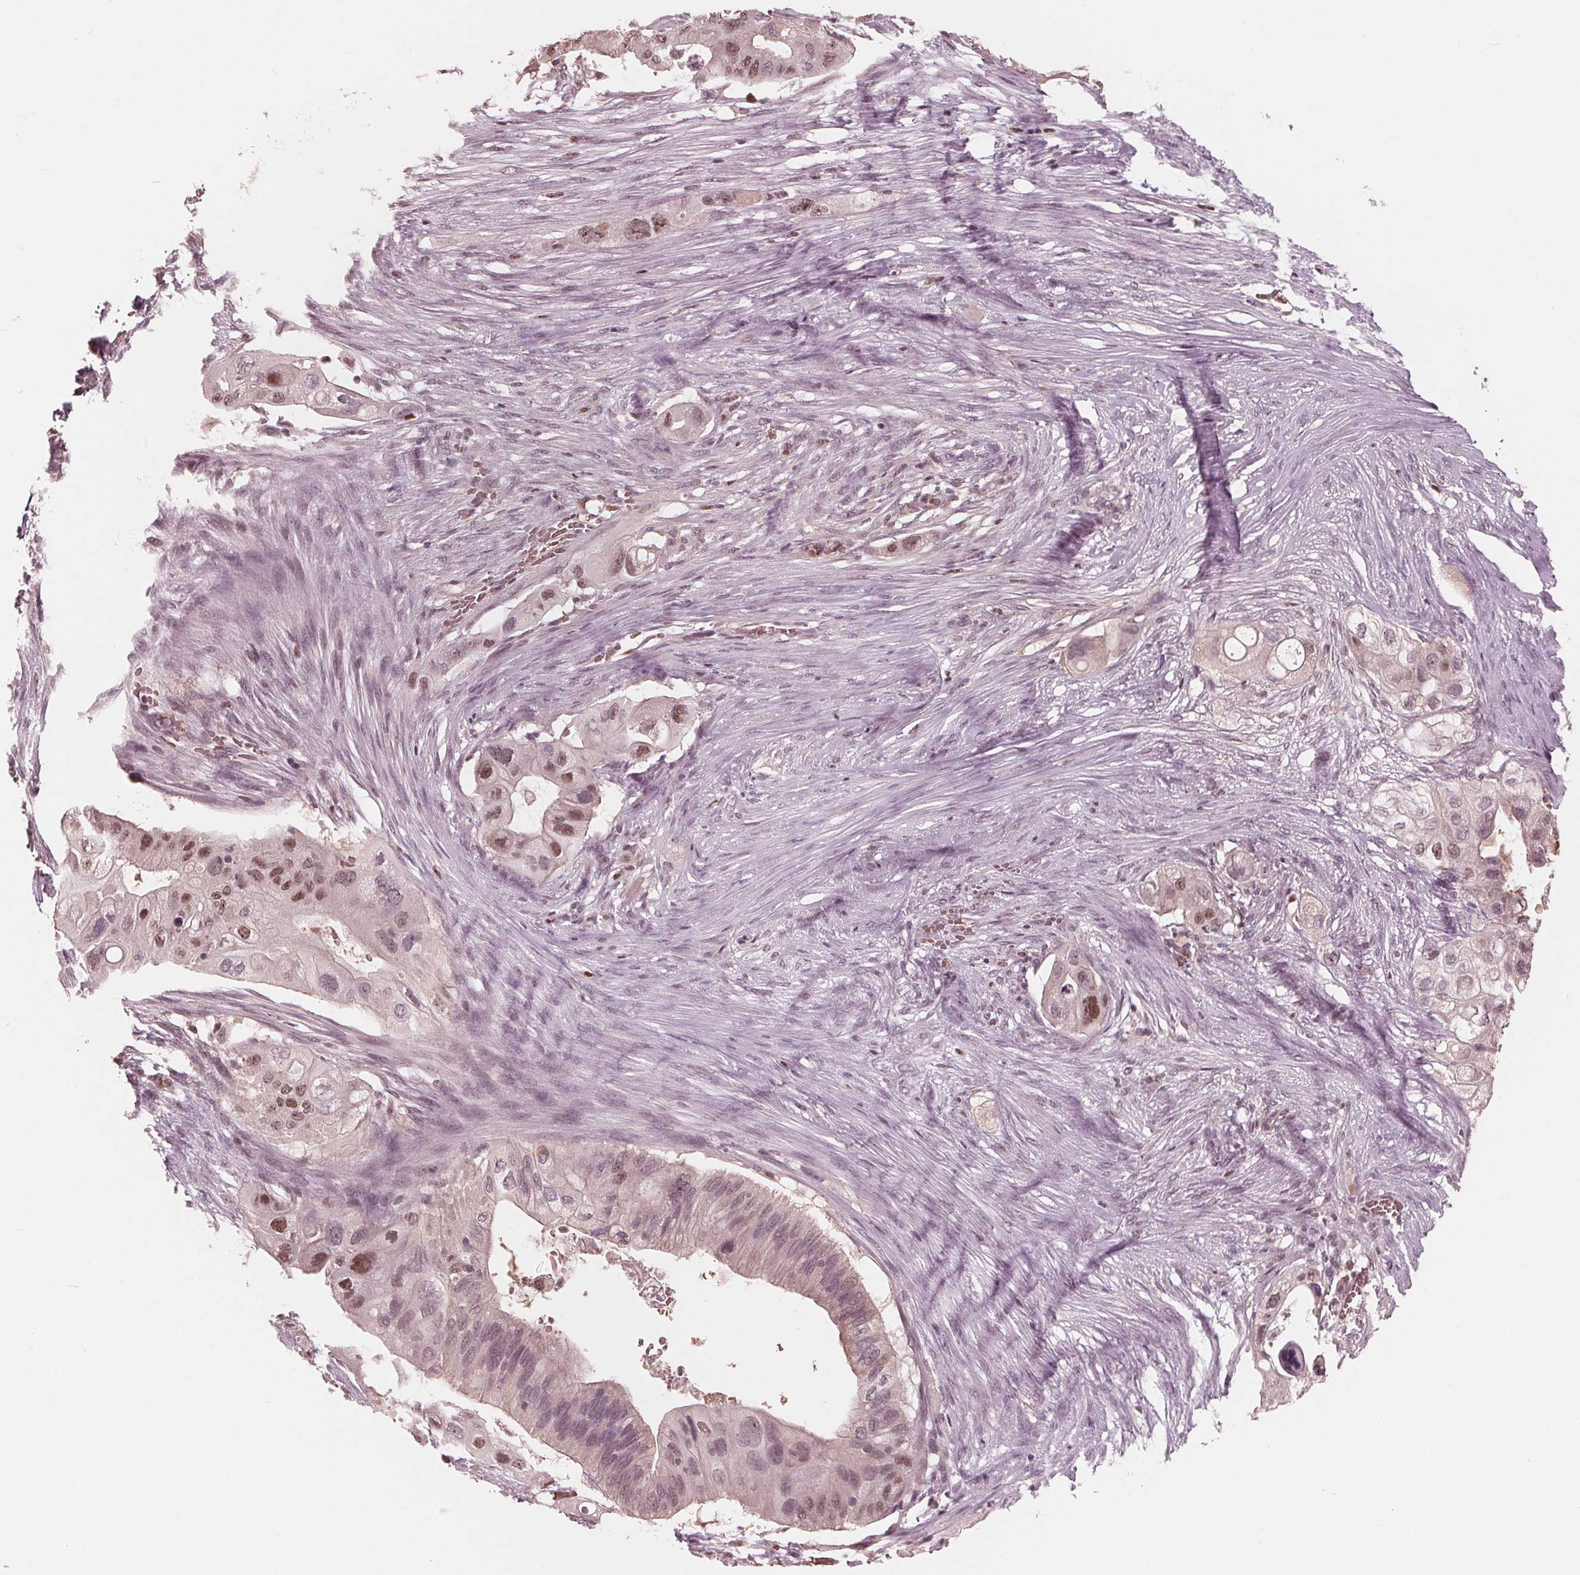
{"staining": {"intensity": "moderate", "quantity": "<25%", "location": "nuclear"}, "tissue": "pancreatic cancer", "cell_type": "Tumor cells", "image_type": "cancer", "snomed": [{"axis": "morphology", "description": "Adenocarcinoma, NOS"}, {"axis": "topography", "description": "Pancreas"}], "caption": "Immunohistochemistry (IHC) (DAB) staining of pancreatic cancer displays moderate nuclear protein staining in approximately <25% of tumor cells.", "gene": "HIRIP3", "patient": {"sex": "female", "age": 72}}